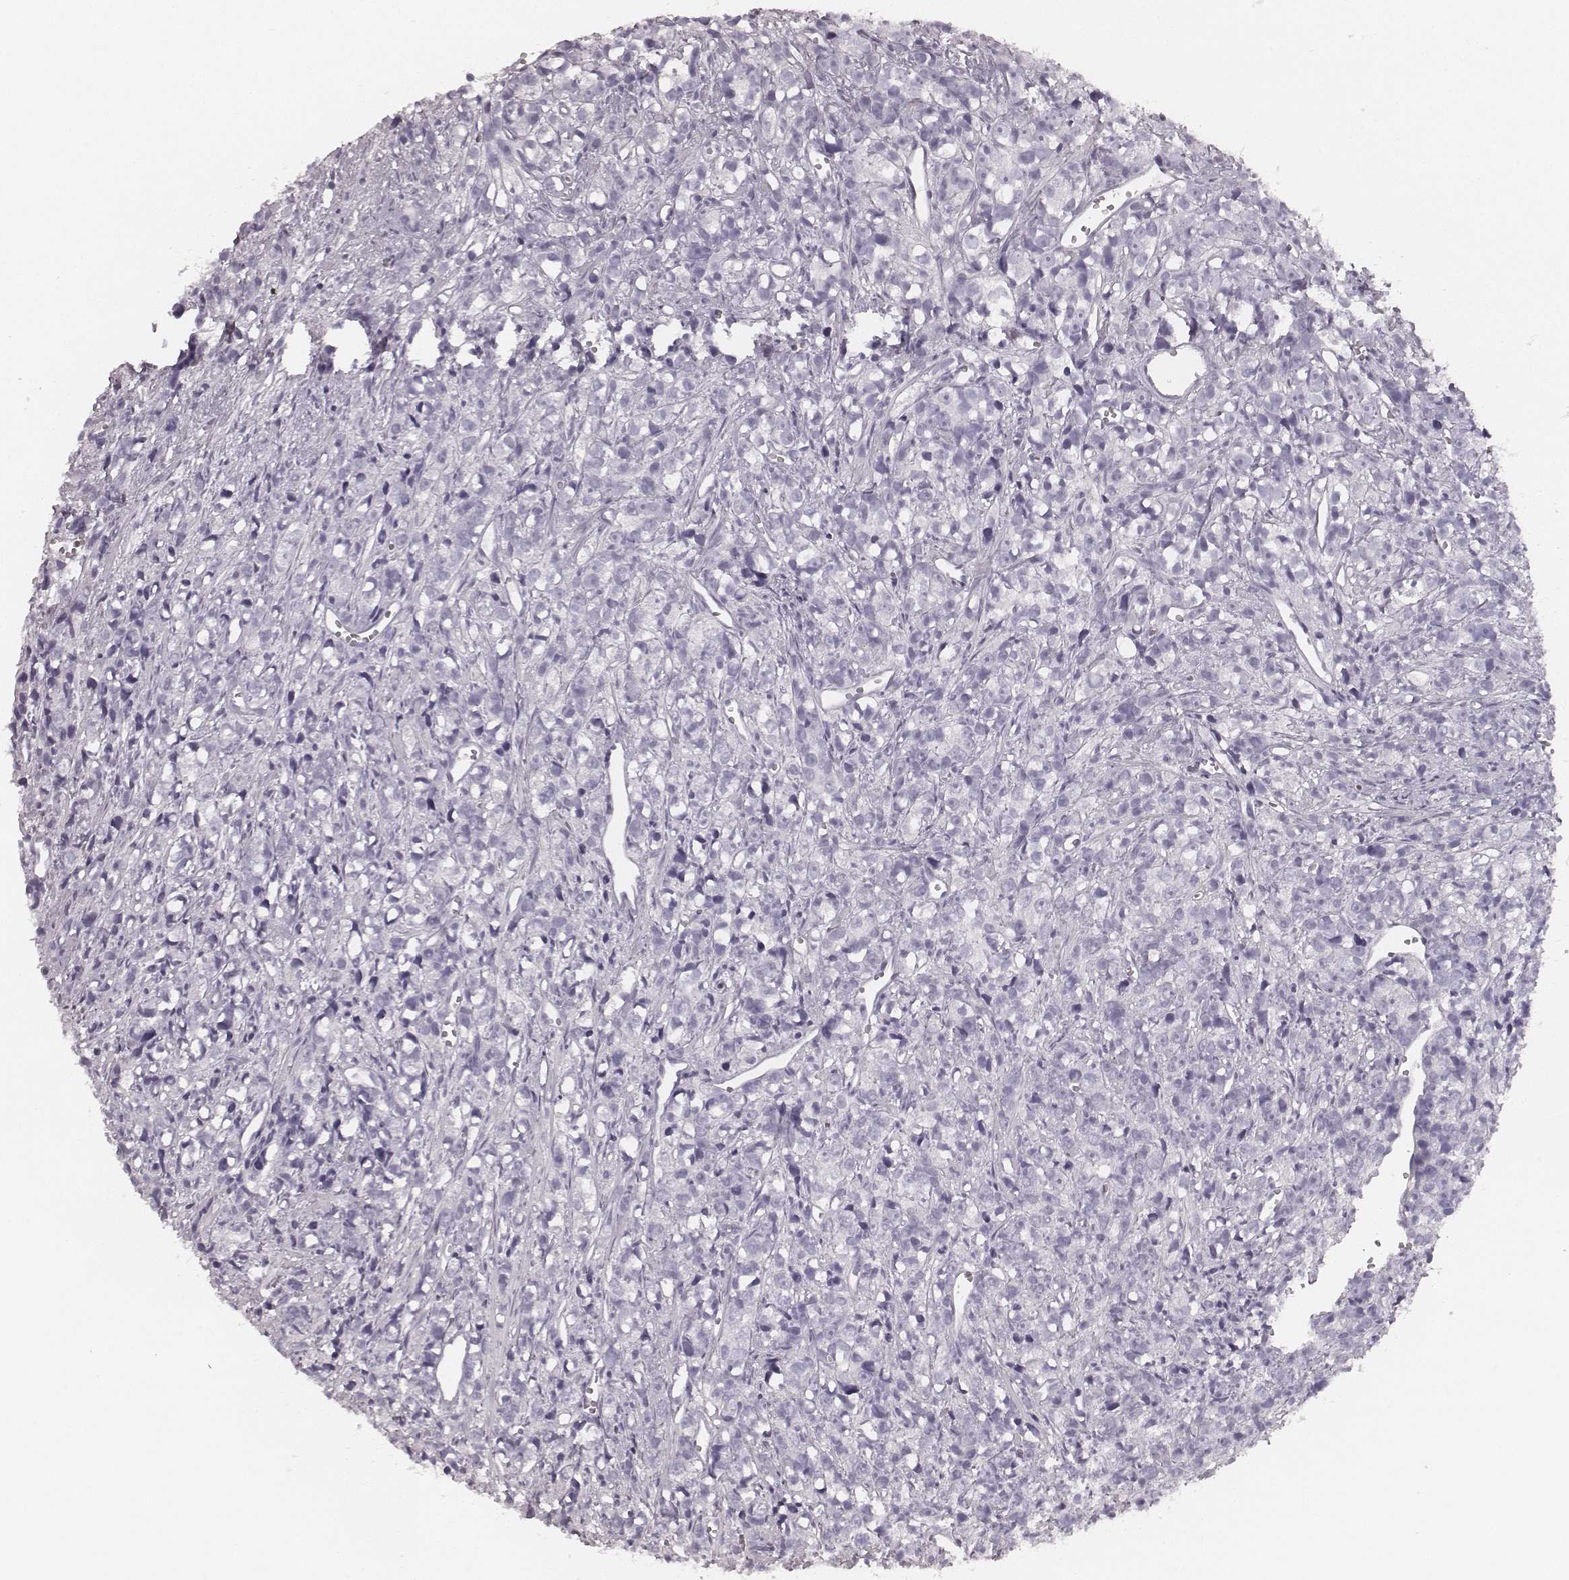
{"staining": {"intensity": "negative", "quantity": "none", "location": "none"}, "tissue": "prostate cancer", "cell_type": "Tumor cells", "image_type": "cancer", "snomed": [{"axis": "morphology", "description": "Adenocarcinoma, High grade"}, {"axis": "topography", "description": "Prostate"}], "caption": "Human prostate cancer (high-grade adenocarcinoma) stained for a protein using IHC displays no positivity in tumor cells.", "gene": "KRT34", "patient": {"sex": "male", "age": 77}}